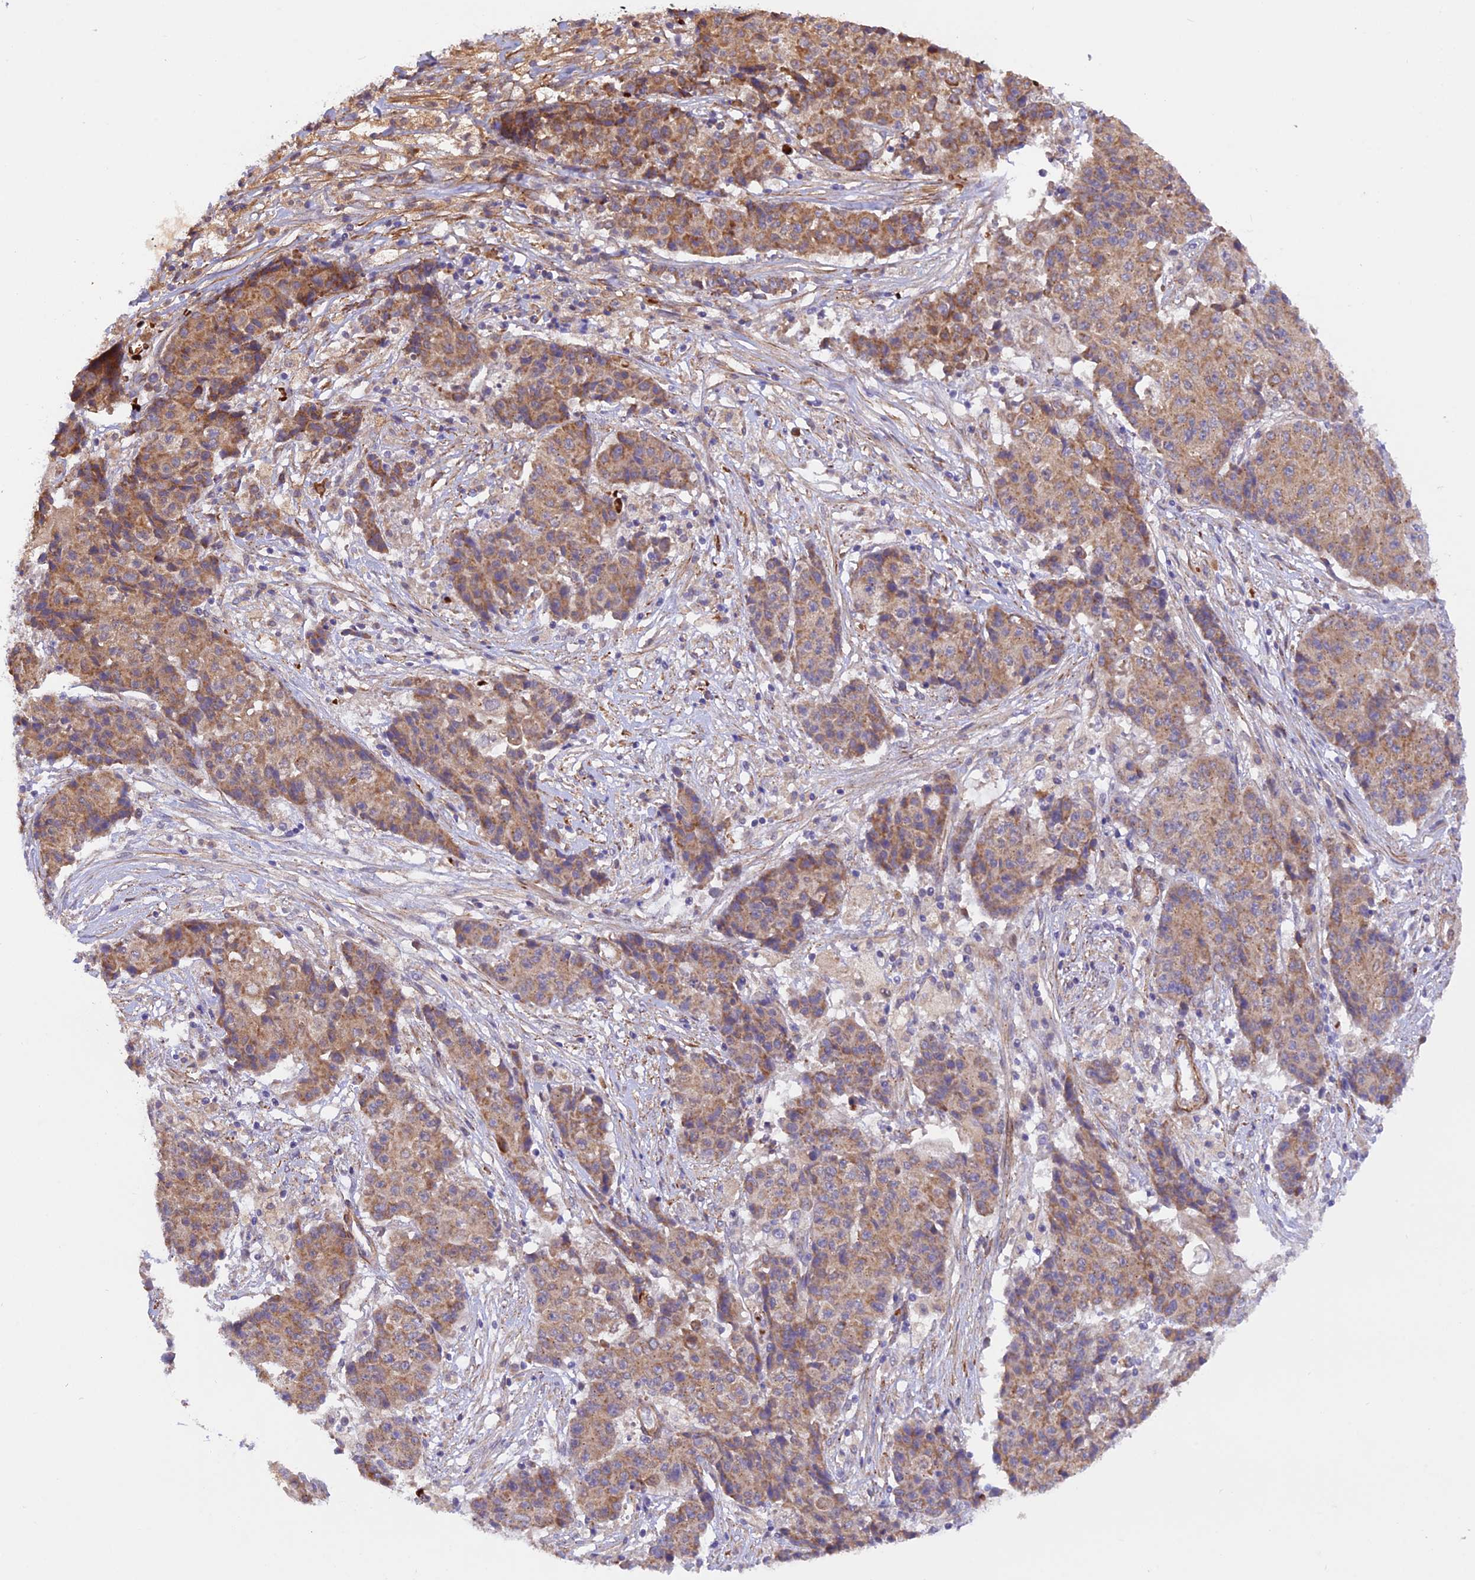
{"staining": {"intensity": "weak", "quantity": ">75%", "location": "cytoplasmic/membranous"}, "tissue": "ovarian cancer", "cell_type": "Tumor cells", "image_type": "cancer", "snomed": [{"axis": "morphology", "description": "Carcinoma, endometroid"}, {"axis": "topography", "description": "Ovary"}], "caption": "Protein staining of ovarian cancer (endometroid carcinoma) tissue exhibits weak cytoplasmic/membranous staining in about >75% of tumor cells.", "gene": "WDFY4", "patient": {"sex": "female", "age": 42}}